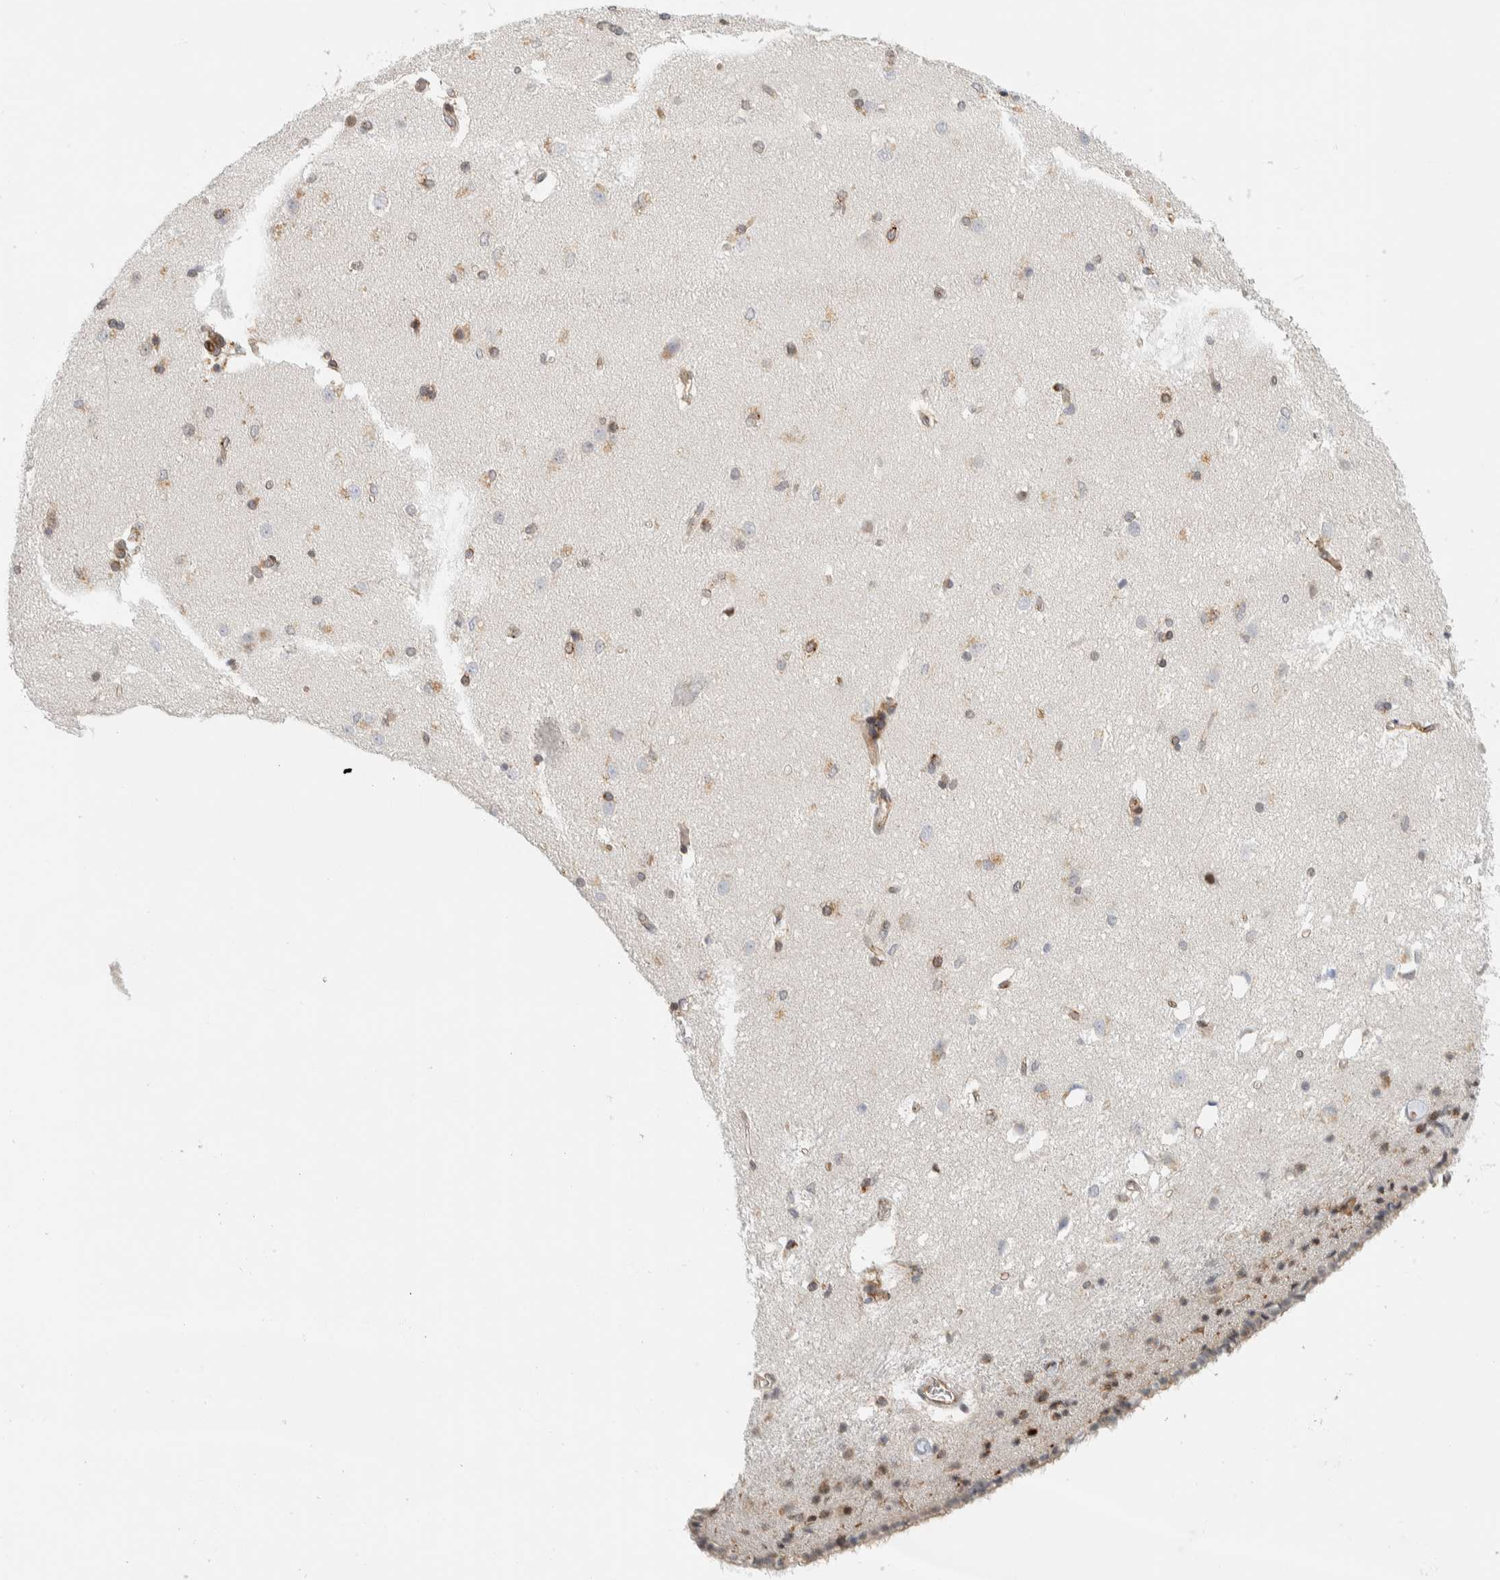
{"staining": {"intensity": "moderate", "quantity": "25%-75%", "location": "cytoplasmic/membranous"}, "tissue": "caudate", "cell_type": "Glial cells", "image_type": "normal", "snomed": [{"axis": "morphology", "description": "Normal tissue, NOS"}, {"axis": "topography", "description": "Lateral ventricle wall"}], "caption": "IHC histopathology image of normal caudate stained for a protein (brown), which displays medium levels of moderate cytoplasmic/membranous positivity in about 25%-75% of glial cells.", "gene": "LLGL2", "patient": {"sex": "female", "age": 19}}